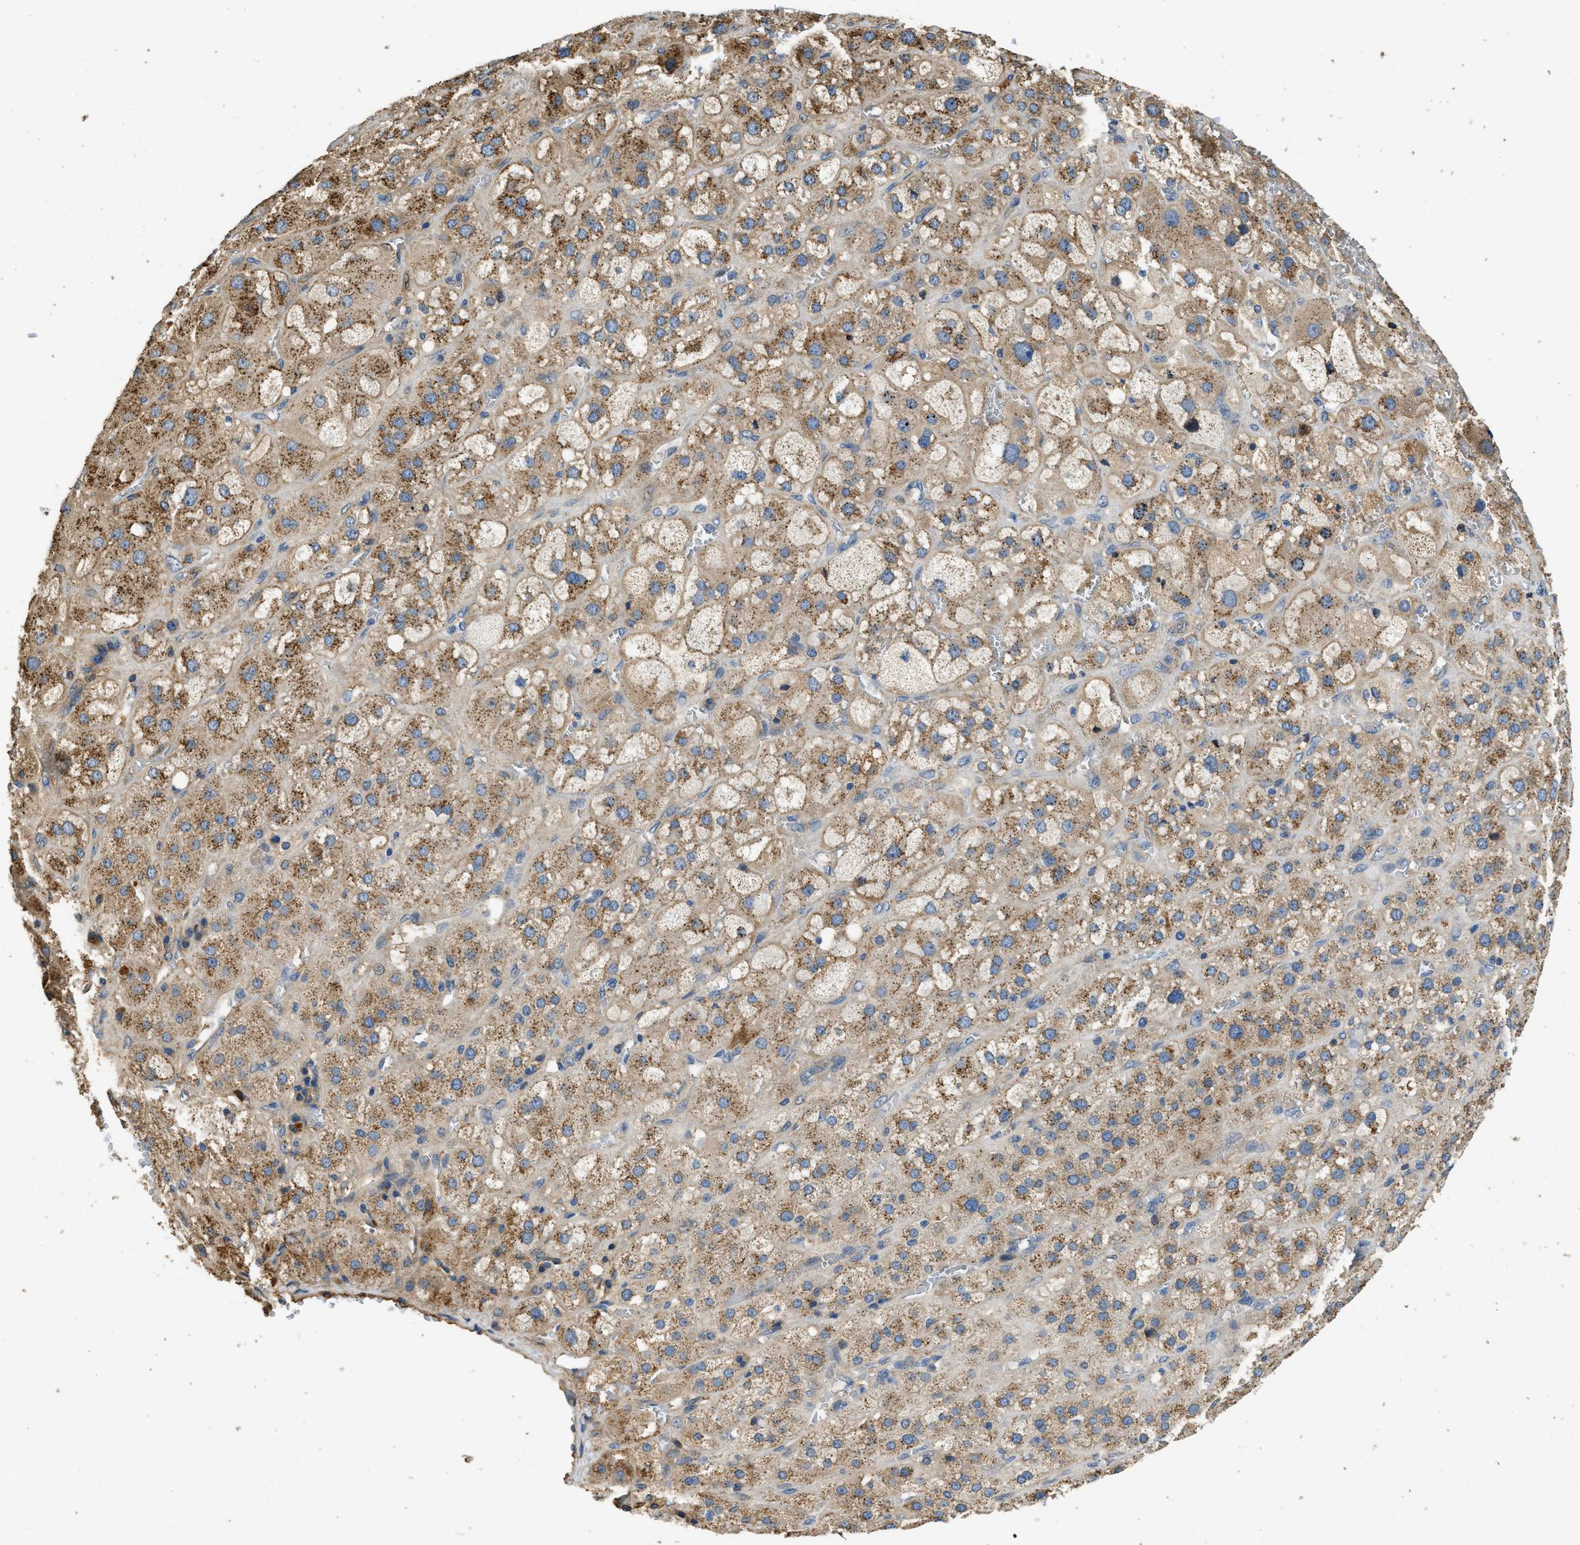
{"staining": {"intensity": "moderate", "quantity": ">75%", "location": "cytoplasmic/membranous"}, "tissue": "adrenal gland", "cell_type": "Glandular cells", "image_type": "normal", "snomed": [{"axis": "morphology", "description": "Normal tissue, NOS"}, {"axis": "topography", "description": "Adrenal gland"}], "caption": "Unremarkable adrenal gland reveals moderate cytoplasmic/membranous expression in approximately >75% of glandular cells.", "gene": "RIPK2", "patient": {"sex": "female", "age": 47}}